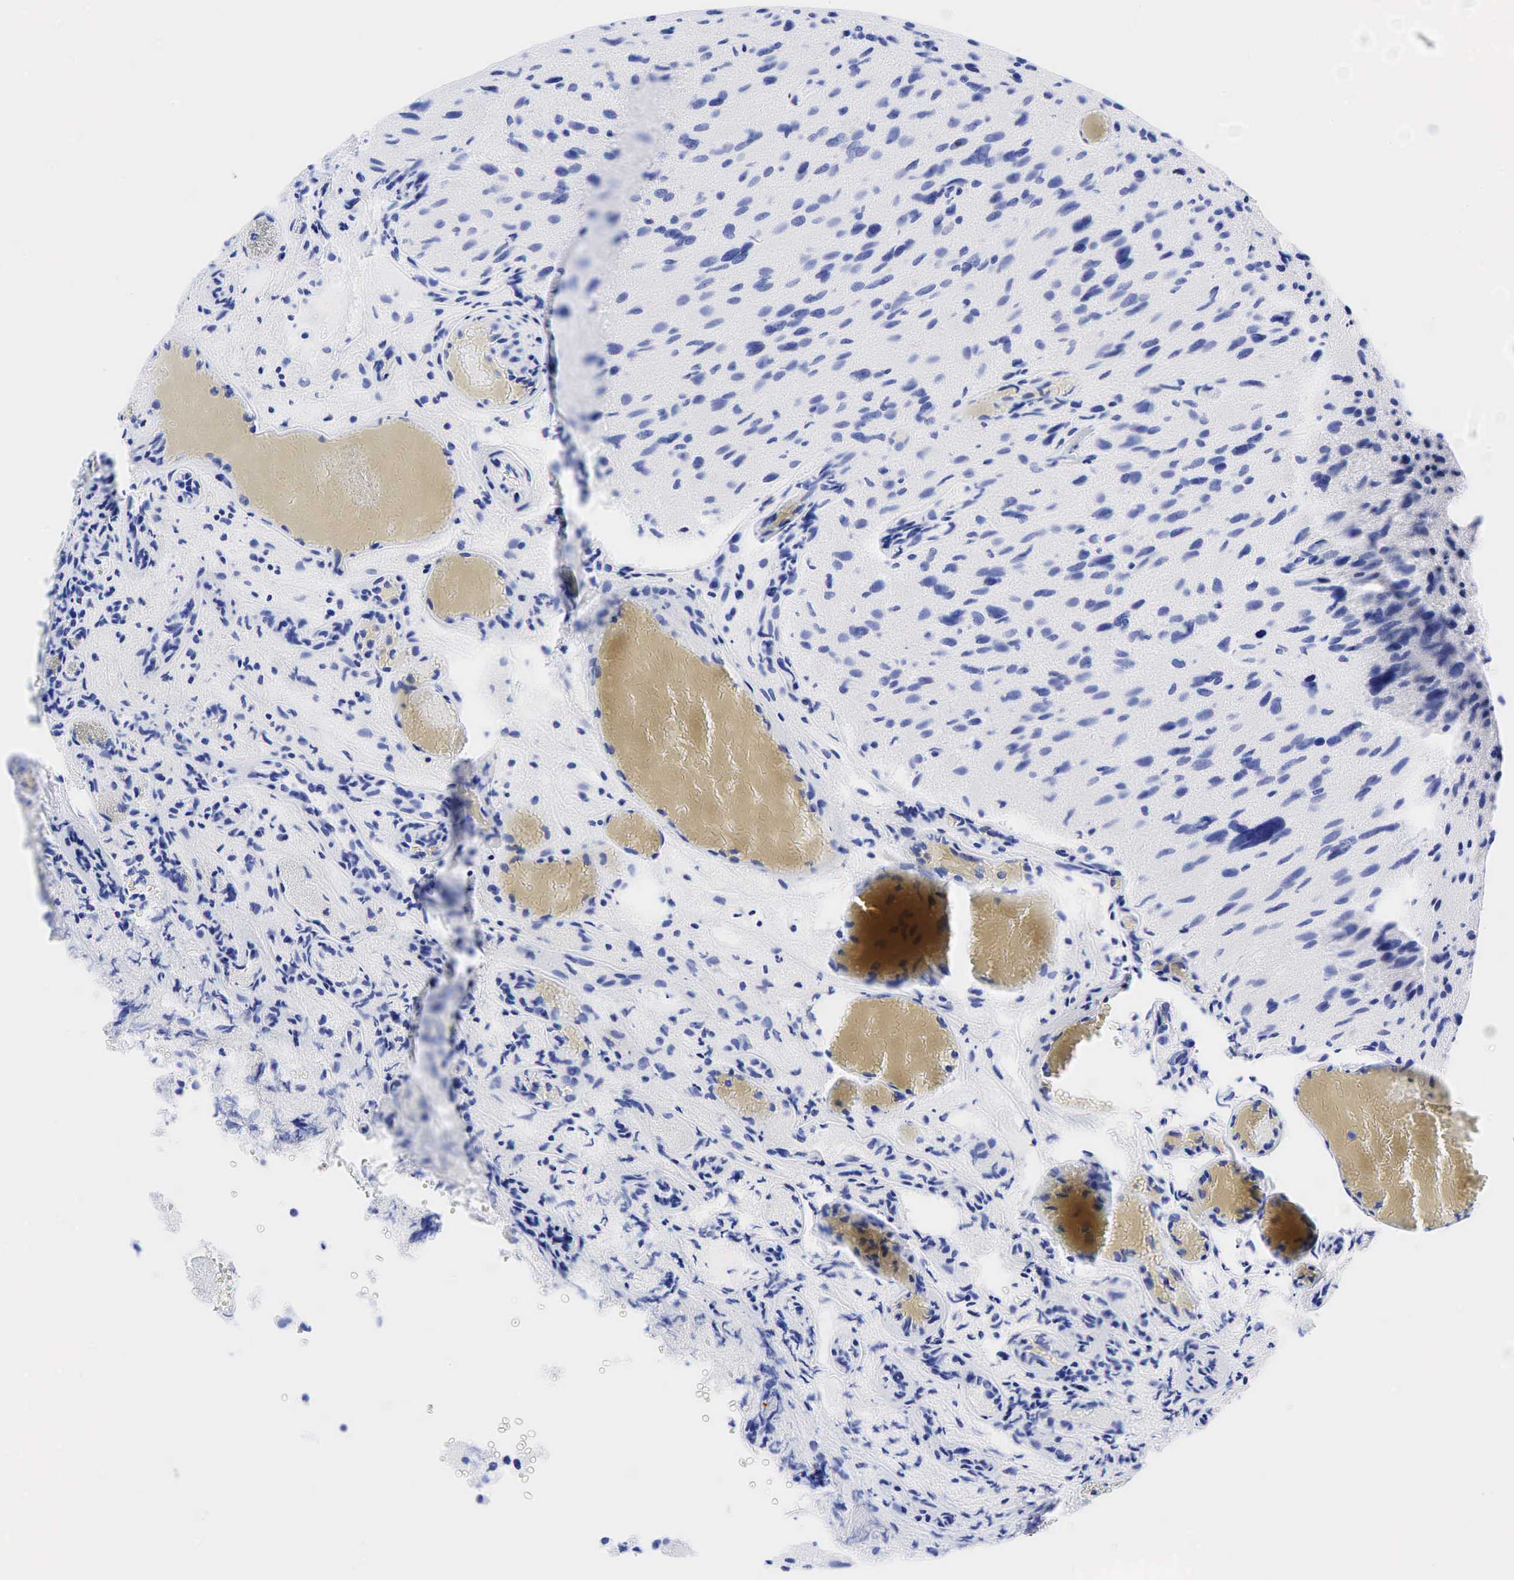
{"staining": {"intensity": "negative", "quantity": "none", "location": "none"}, "tissue": "glioma", "cell_type": "Tumor cells", "image_type": "cancer", "snomed": [{"axis": "morphology", "description": "Glioma, malignant, High grade"}, {"axis": "topography", "description": "Brain"}], "caption": "Malignant glioma (high-grade) stained for a protein using immunohistochemistry demonstrates no expression tumor cells.", "gene": "CEACAM5", "patient": {"sex": "male", "age": 69}}